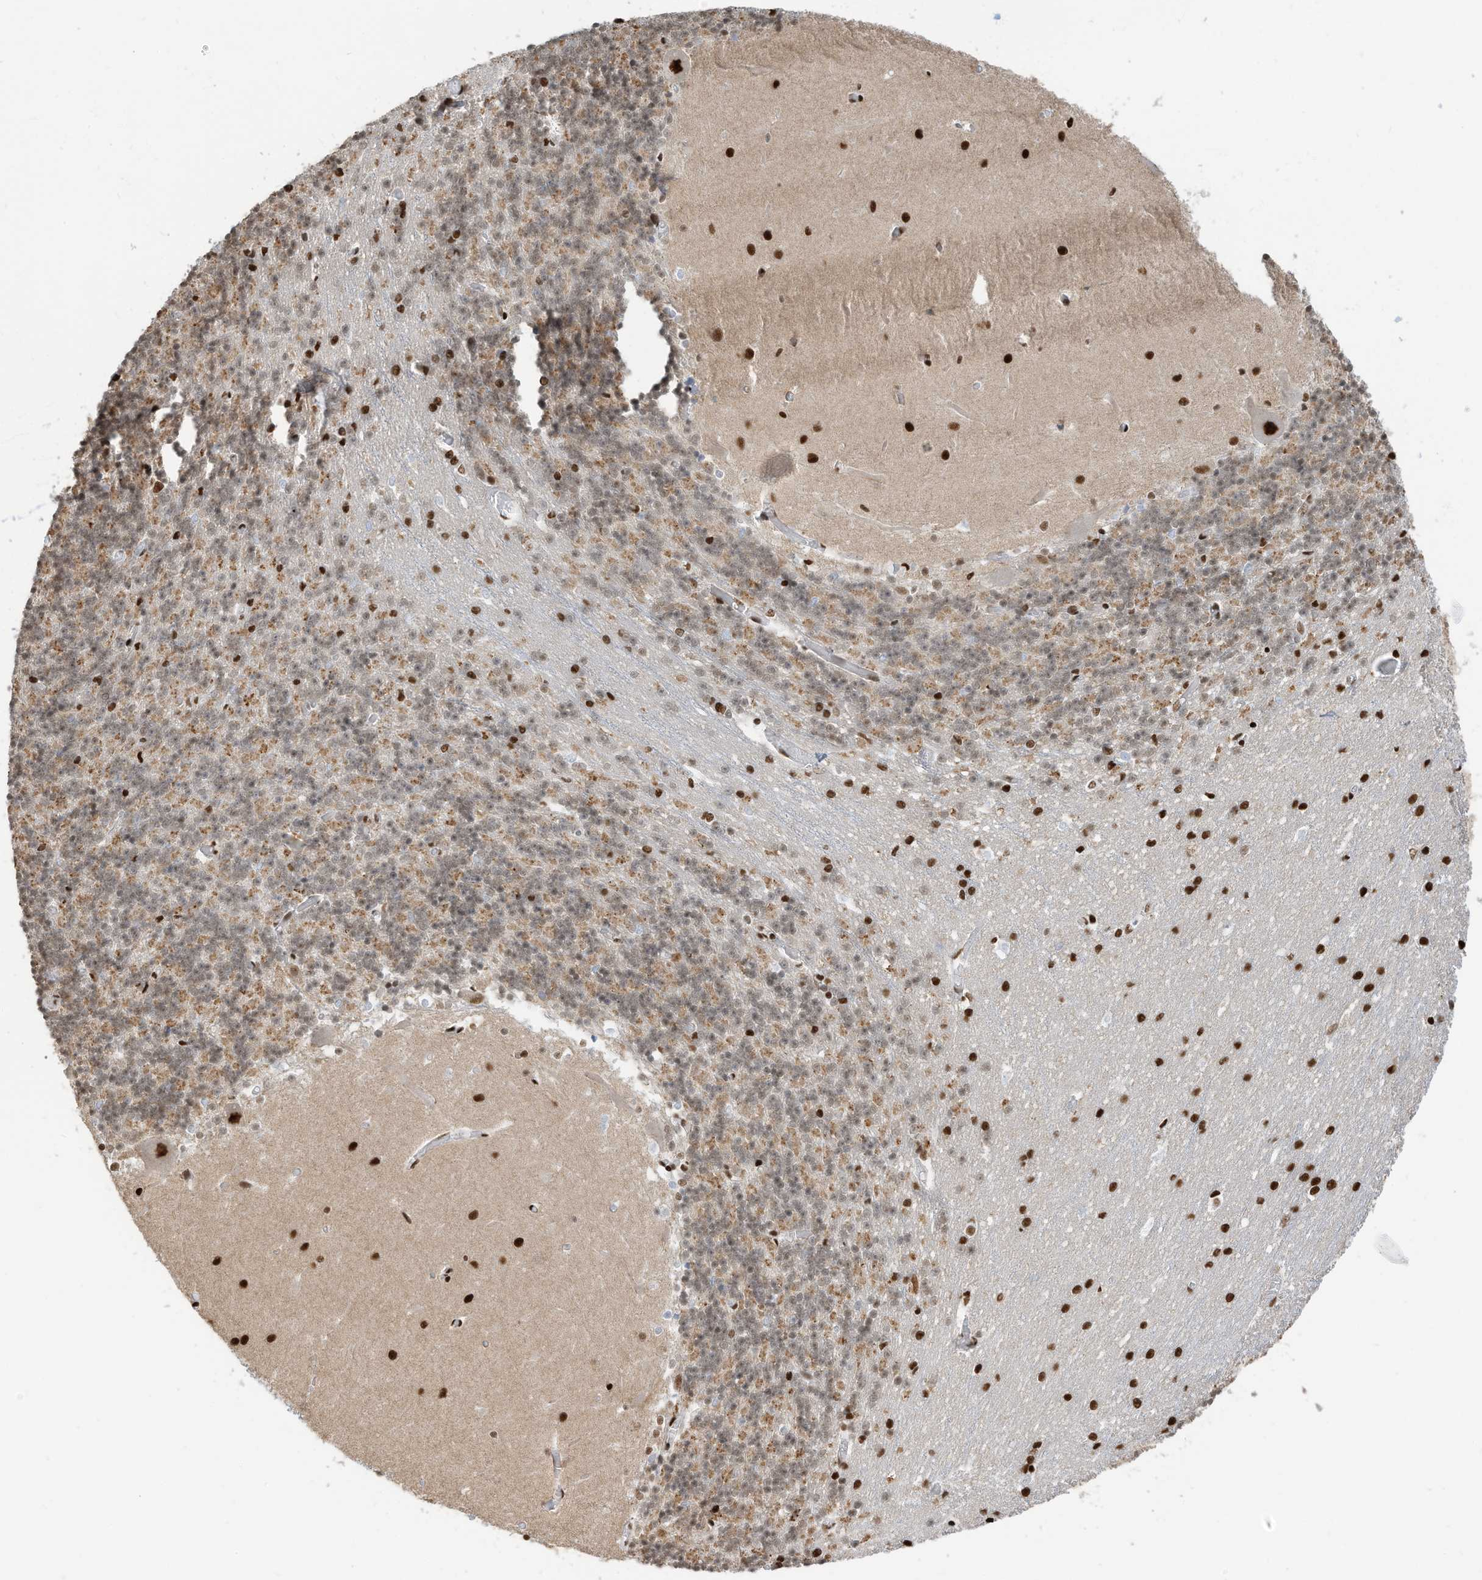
{"staining": {"intensity": "moderate", "quantity": "25%-75%", "location": "cytoplasmic/membranous,nuclear"}, "tissue": "cerebellum", "cell_type": "Cells in granular layer", "image_type": "normal", "snomed": [{"axis": "morphology", "description": "Normal tissue, NOS"}, {"axis": "topography", "description": "Cerebellum"}], "caption": "Cerebellum stained with IHC reveals moderate cytoplasmic/membranous,nuclear staining in about 25%-75% of cells in granular layer. The protein is shown in brown color, while the nuclei are stained blue.", "gene": "SAMD15", "patient": {"sex": "male", "age": 37}}